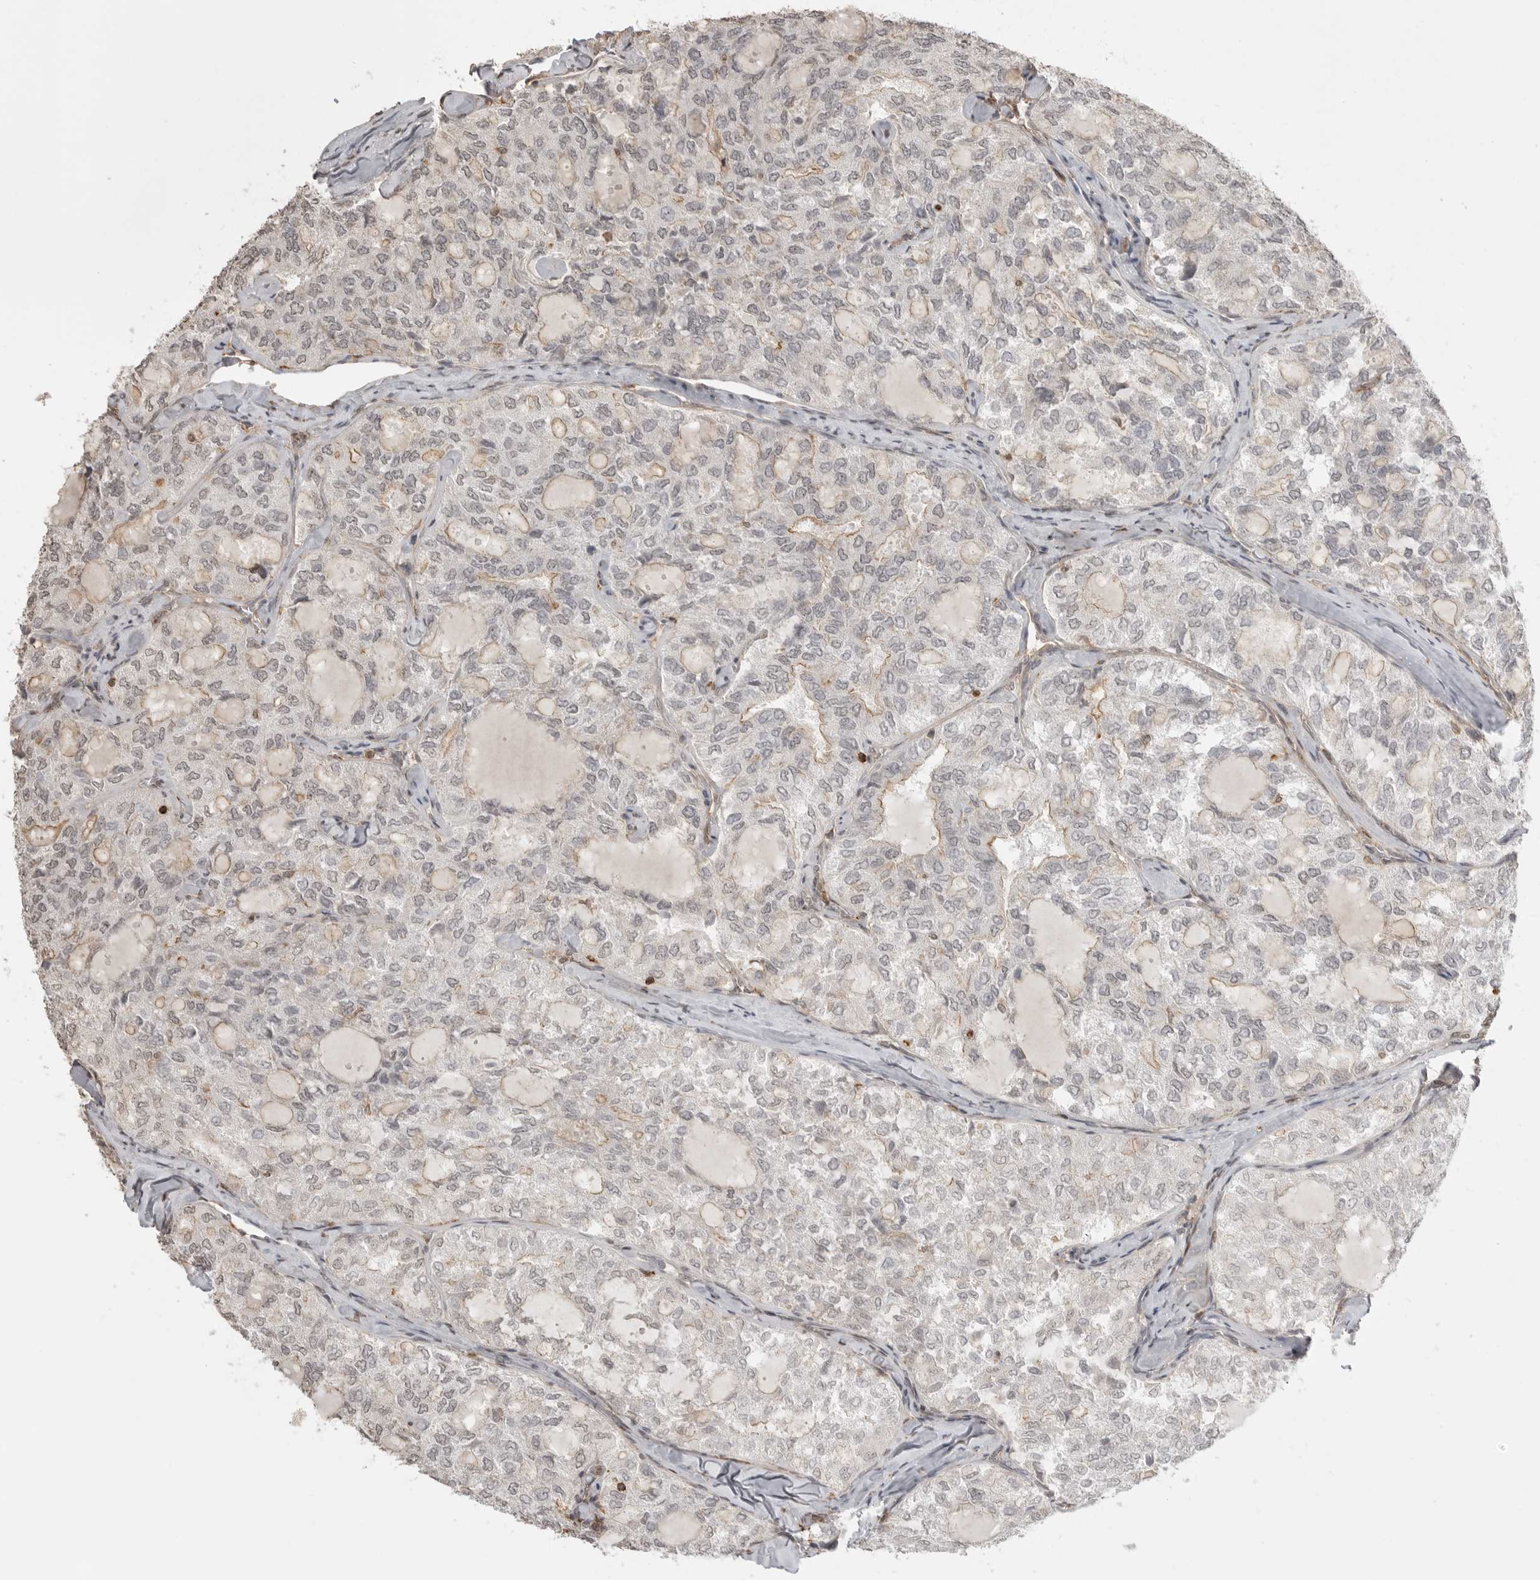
{"staining": {"intensity": "weak", "quantity": "<25%", "location": "nuclear"}, "tissue": "thyroid cancer", "cell_type": "Tumor cells", "image_type": "cancer", "snomed": [{"axis": "morphology", "description": "Follicular adenoma carcinoma, NOS"}, {"axis": "topography", "description": "Thyroid gland"}], "caption": "A high-resolution histopathology image shows immunohistochemistry staining of thyroid cancer (follicular adenoma carcinoma), which shows no significant staining in tumor cells. The staining is performed using DAB brown chromogen with nuclei counter-stained in using hematoxylin.", "gene": "GPC2", "patient": {"sex": "male", "age": 75}}